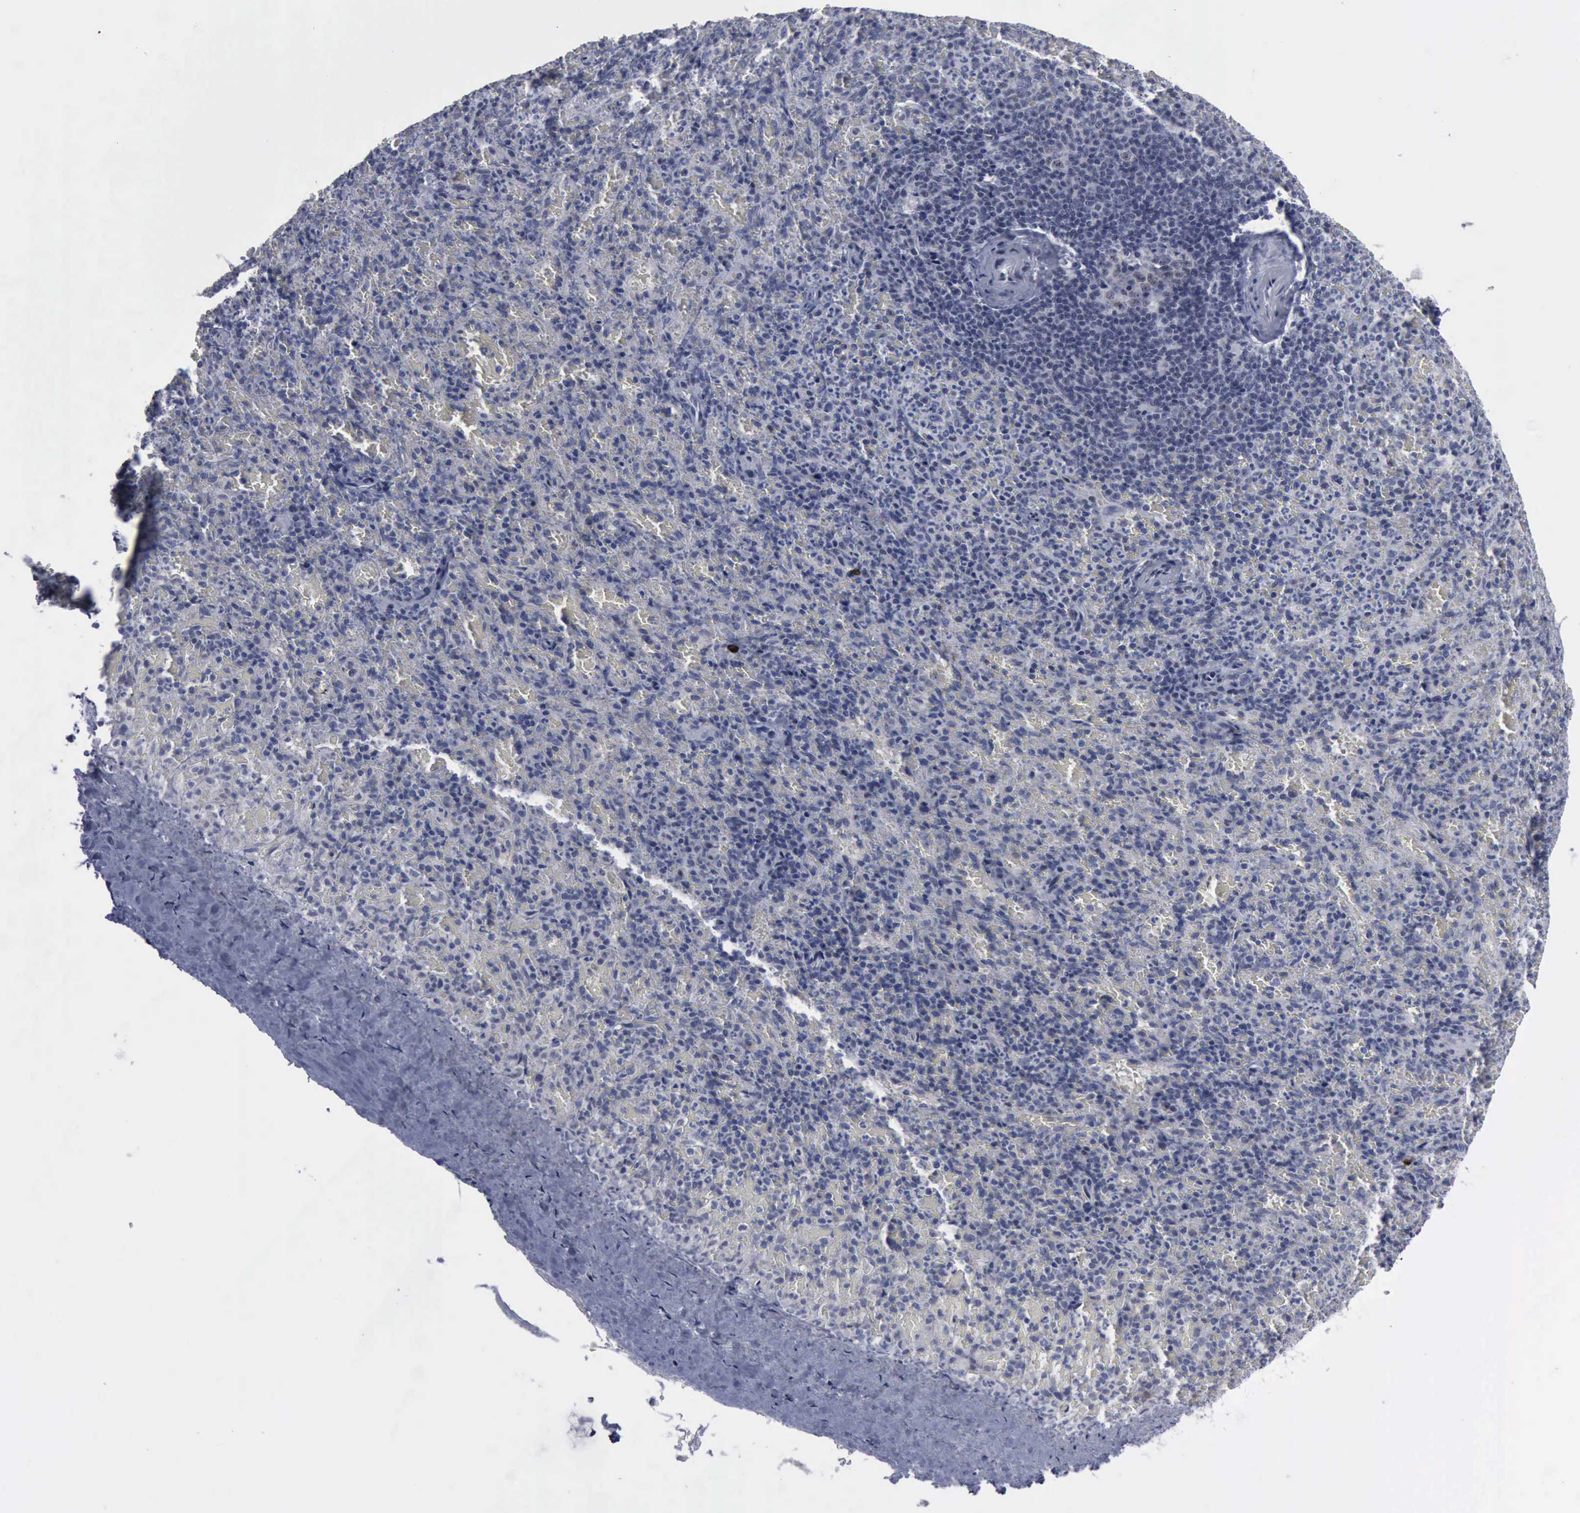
{"staining": {"intensity": "negative", "quantity": "none", "location": "none"}, "tissue": "spleen", "cell_type": "Cells in red pulp", "image_type": "normal", "snomed": [{"axis": "morphology", "description": "Normal tissue, NOS"}, {"axis": "topography", "description": "Spleen"}], "caption": "Immunohistochemical staining of unremarkable spleen demonstrates no significant positivity in cells in red pulp. (DAB (3,3'-diaminobenzidine) immunohistochemistry visualized using brightfield microscopy, high magnification).", "gene": "BRD1", "patient": {"sex": "female", "age": 50}}